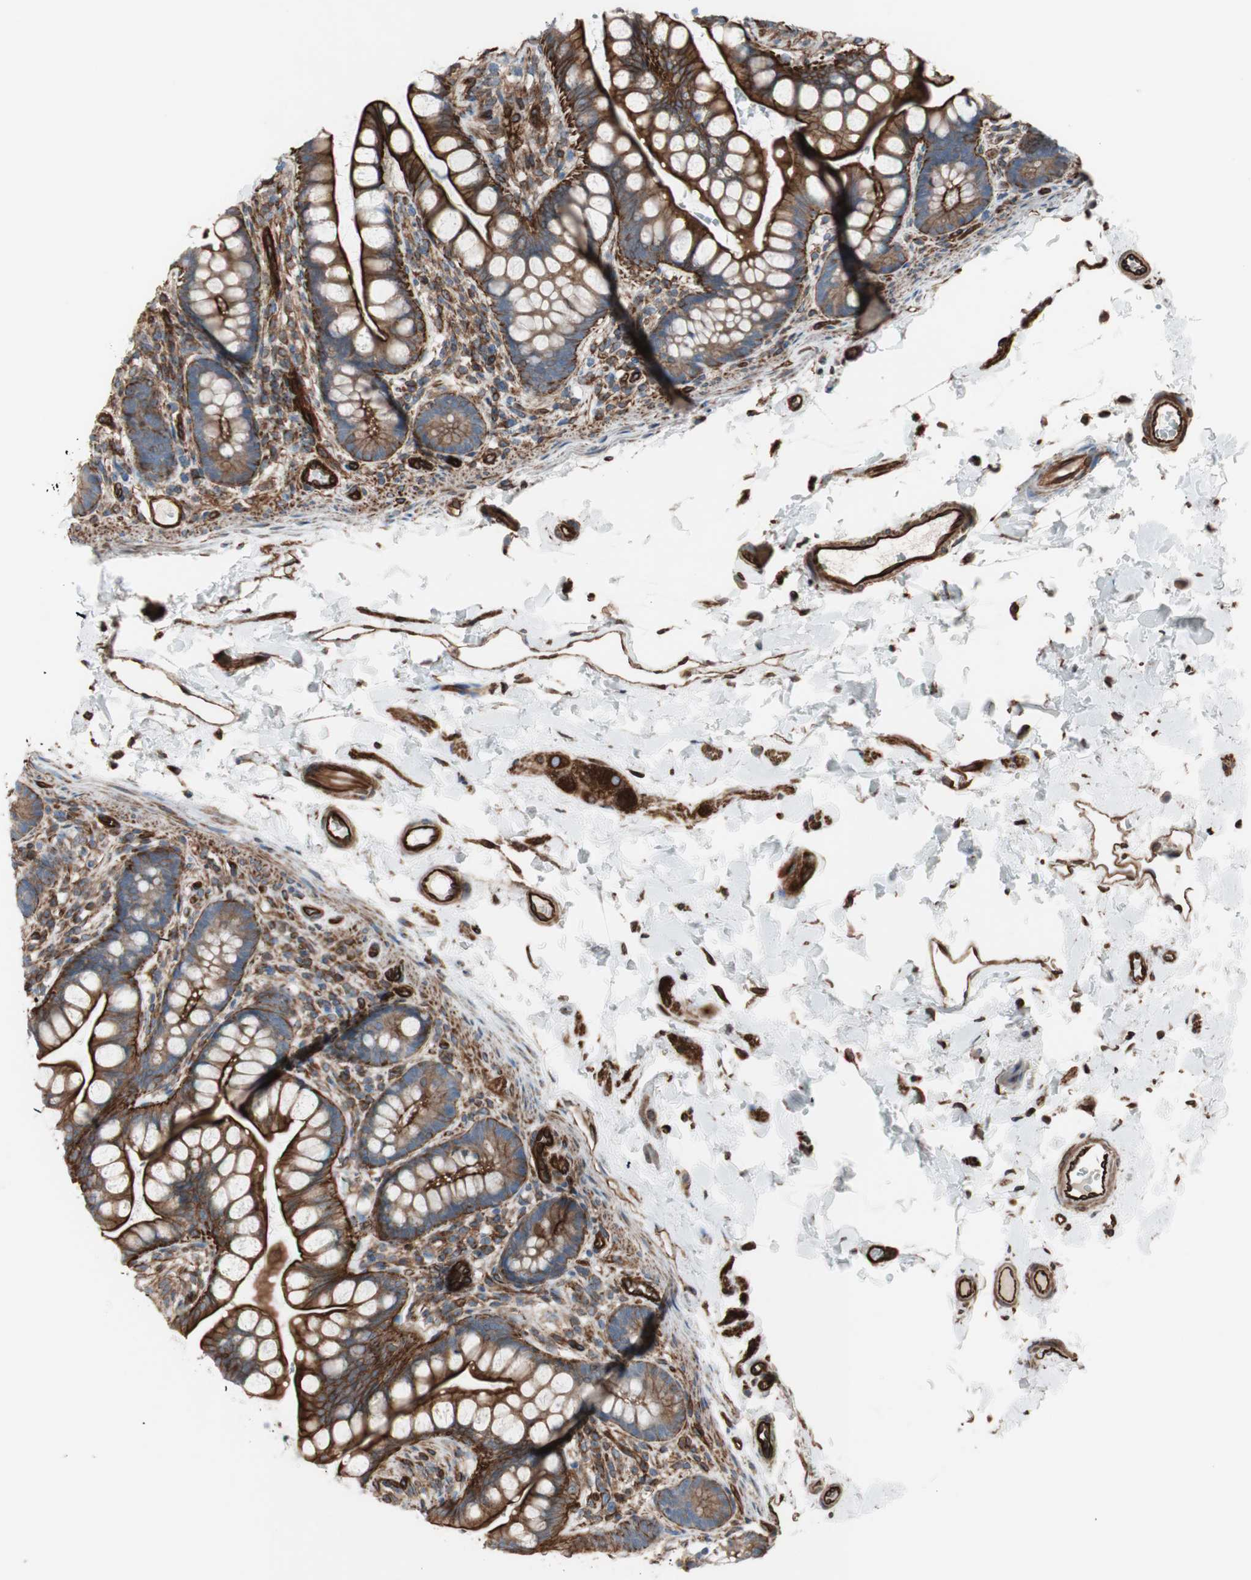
{"staining": {"intensity": "strong", "quantity": ">75%", "location": "cytoplasmic/membranous"}, "tissue": "small intestine", "cell_type": "Glandular cells", "image_type": "normal", "snomed": [{"axis": "morphology", "description": "Normal tissue, NOS"}, {"axis": "topography", "description": "Small intestine"}], "caption": "A brown stain shows strong cytoplasmic/membranous staining of a protein in glandular cells of benign human small intestine.", "gene": "TCTA", "patient": {"sex": "female", "age": 58}}